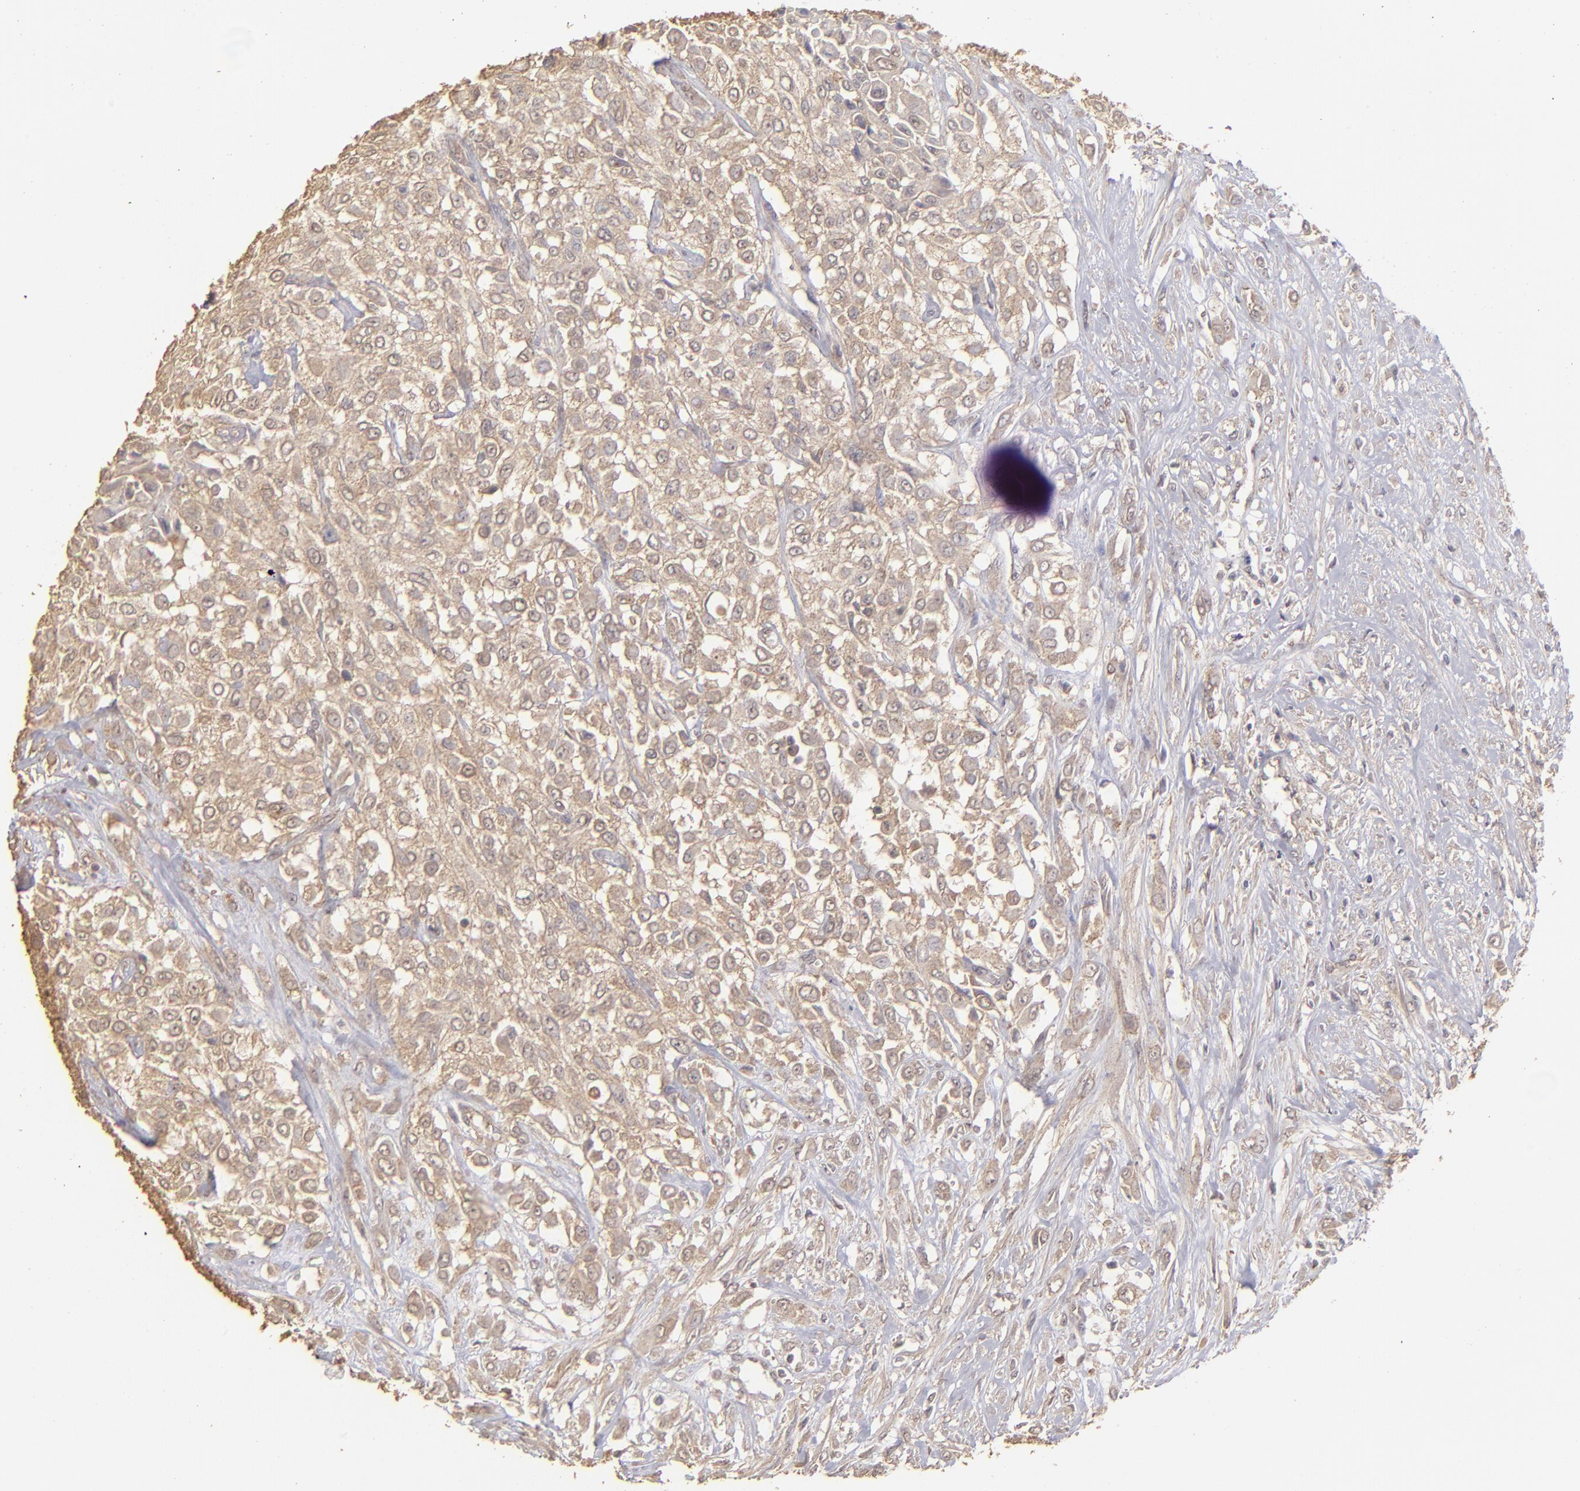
{"staining": {"intensity": "weak", "quantity": ">75%", "location": "cytoplasmic/membranous"}, "tissue": "urothelial cancer", "cell_type": "Tumor cells", "image_type": "cancer", "snomed": [{"axis": "morphology", "description": "Urothelial carcinoma, High grade"}, {"axis": "topography", "description": "Urinary bladder"}], "caption": "Urothelial cancer stained with IHC shows weak cytoplasmic/membranous positivity in approximately >75% of tumor cells.", "gene": "FAT1", "patient": {"sex": "male", "age": 57}}